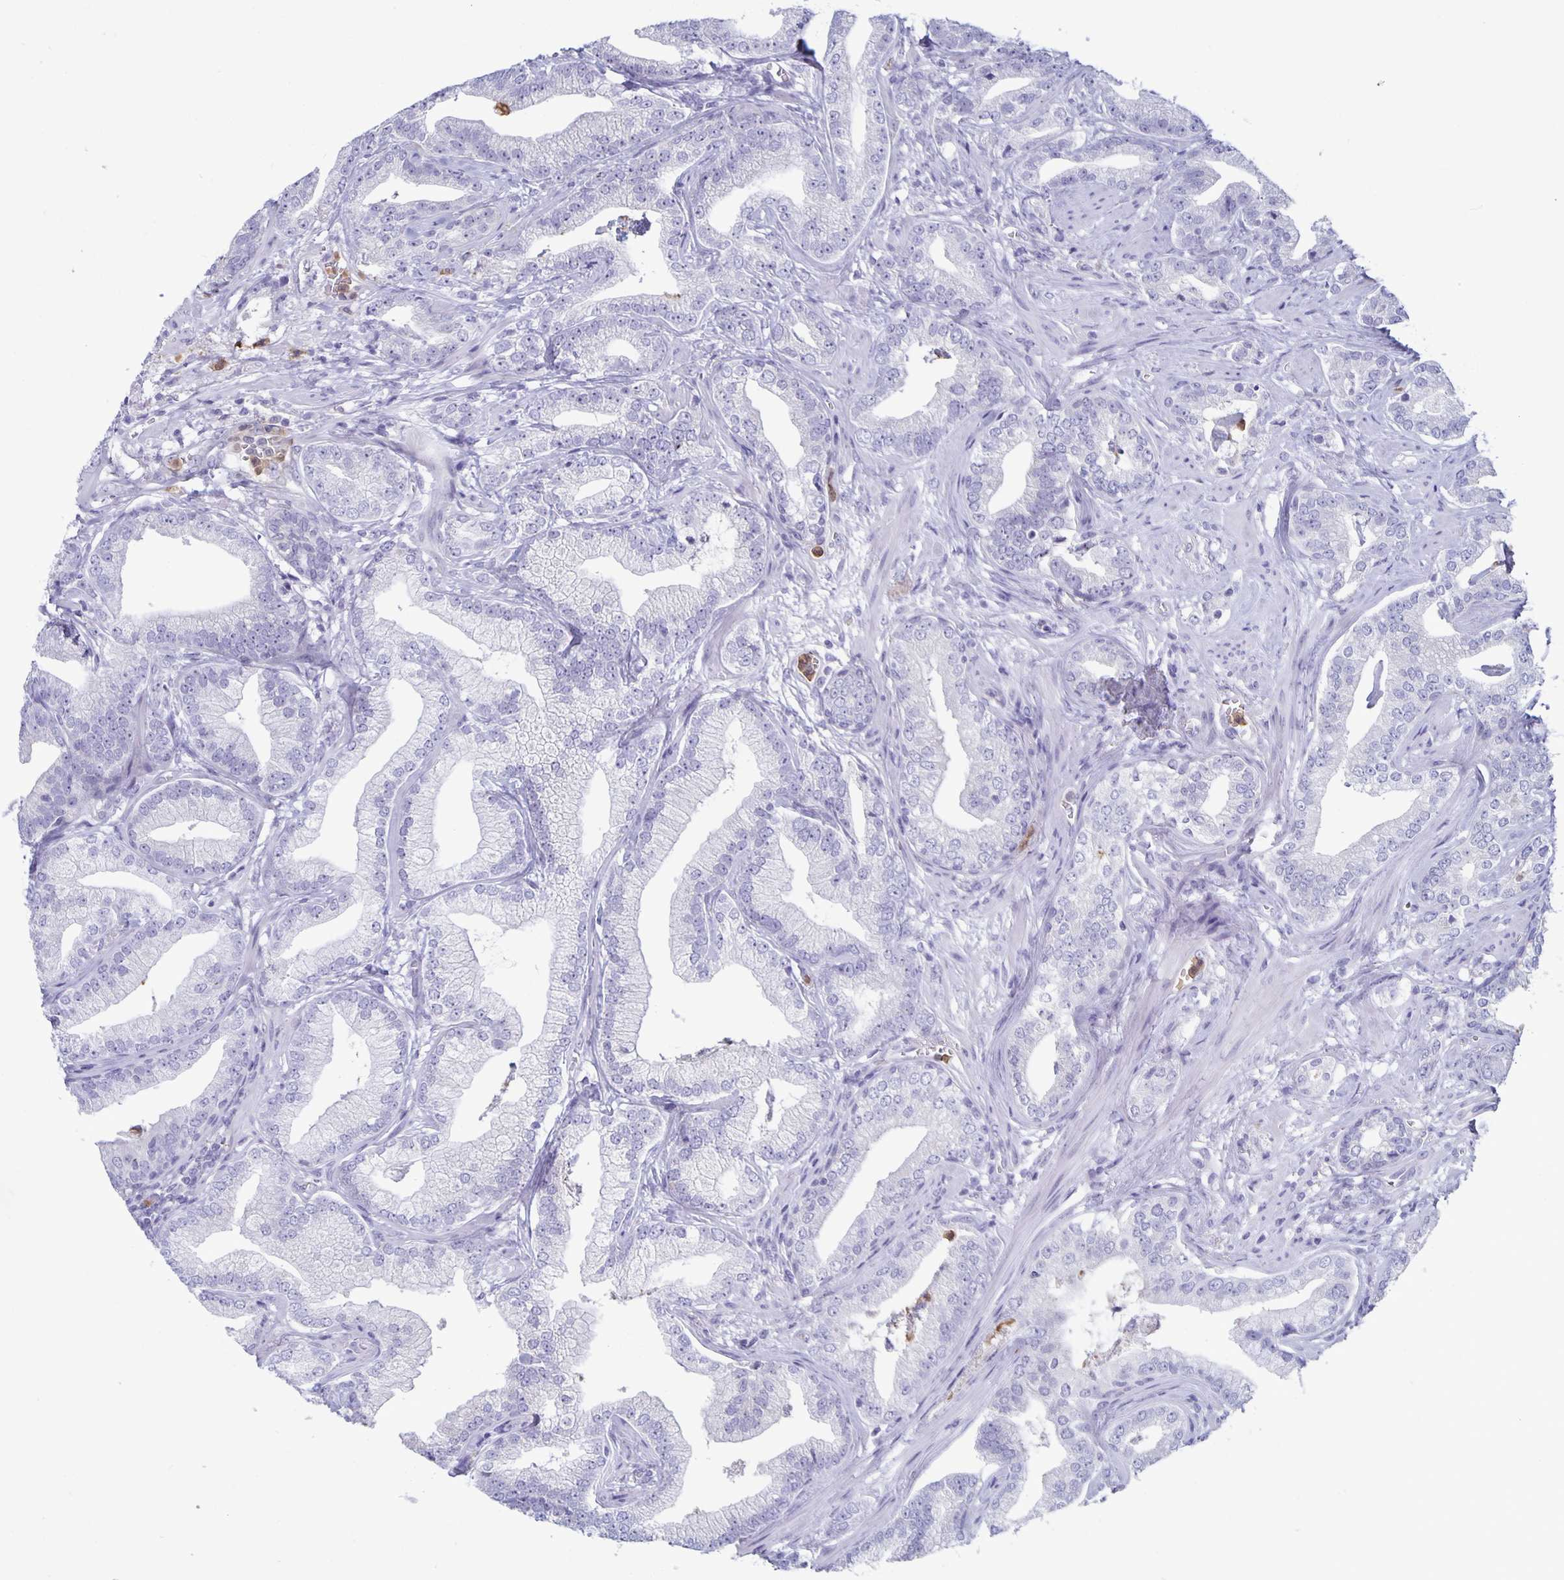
{"staining": {"intensity": "negative", "quantity": "none", "location": "none"}, "tissue": "prostate cancer", "cell_type": "Tumor cells", "image_type": "cancer", "snomed": [{"axis": "morphology", "description": "Adenocarcinoma, Low grade"}, {"axis": "topography", "description": "Prostate"}], "caption": "Immunohistochemistry of prostate cancer demonstrates no staining in tumor cells.", "gene": "PLCB3", "patient": {"sex": "male", "age": 62}}